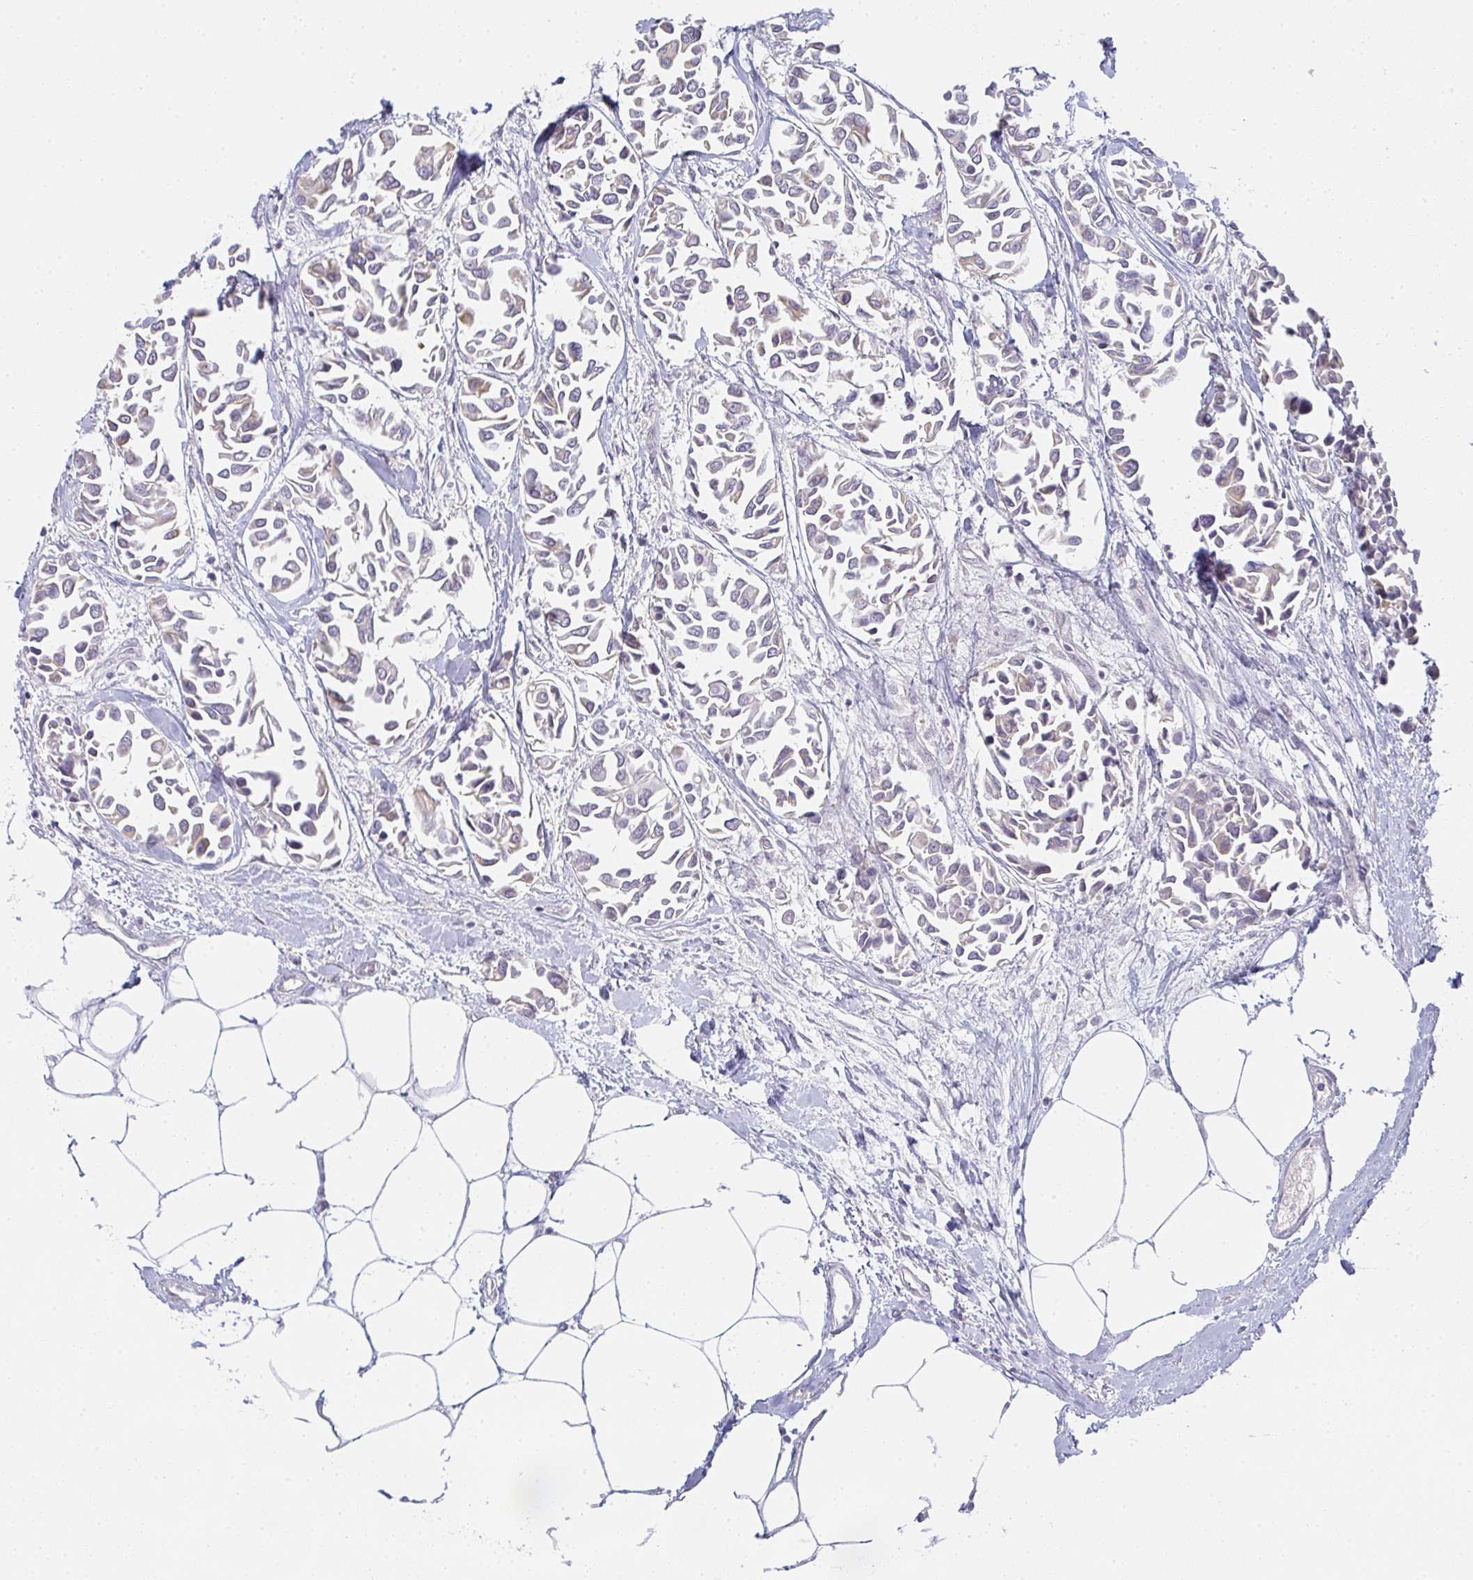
{"staining": {"intensity": "weak", "quantity": "<25%", "location": "cytoplasmic/membranous"}, "tissue": "breast cancer", "cell_type": "Tumor cells", "image_type": "cancer", "snomed": [{"axis": "morphology", "description": "Duct carcinoma"}, {"axis": "topography", "description": "Breast"}], "caption": "An image of breast intraductal carcinoma stained for a protein shows no brown staining in tumor cells.", "gene": "GSDMB", "patient": {"sex": "female", "age": 54}}